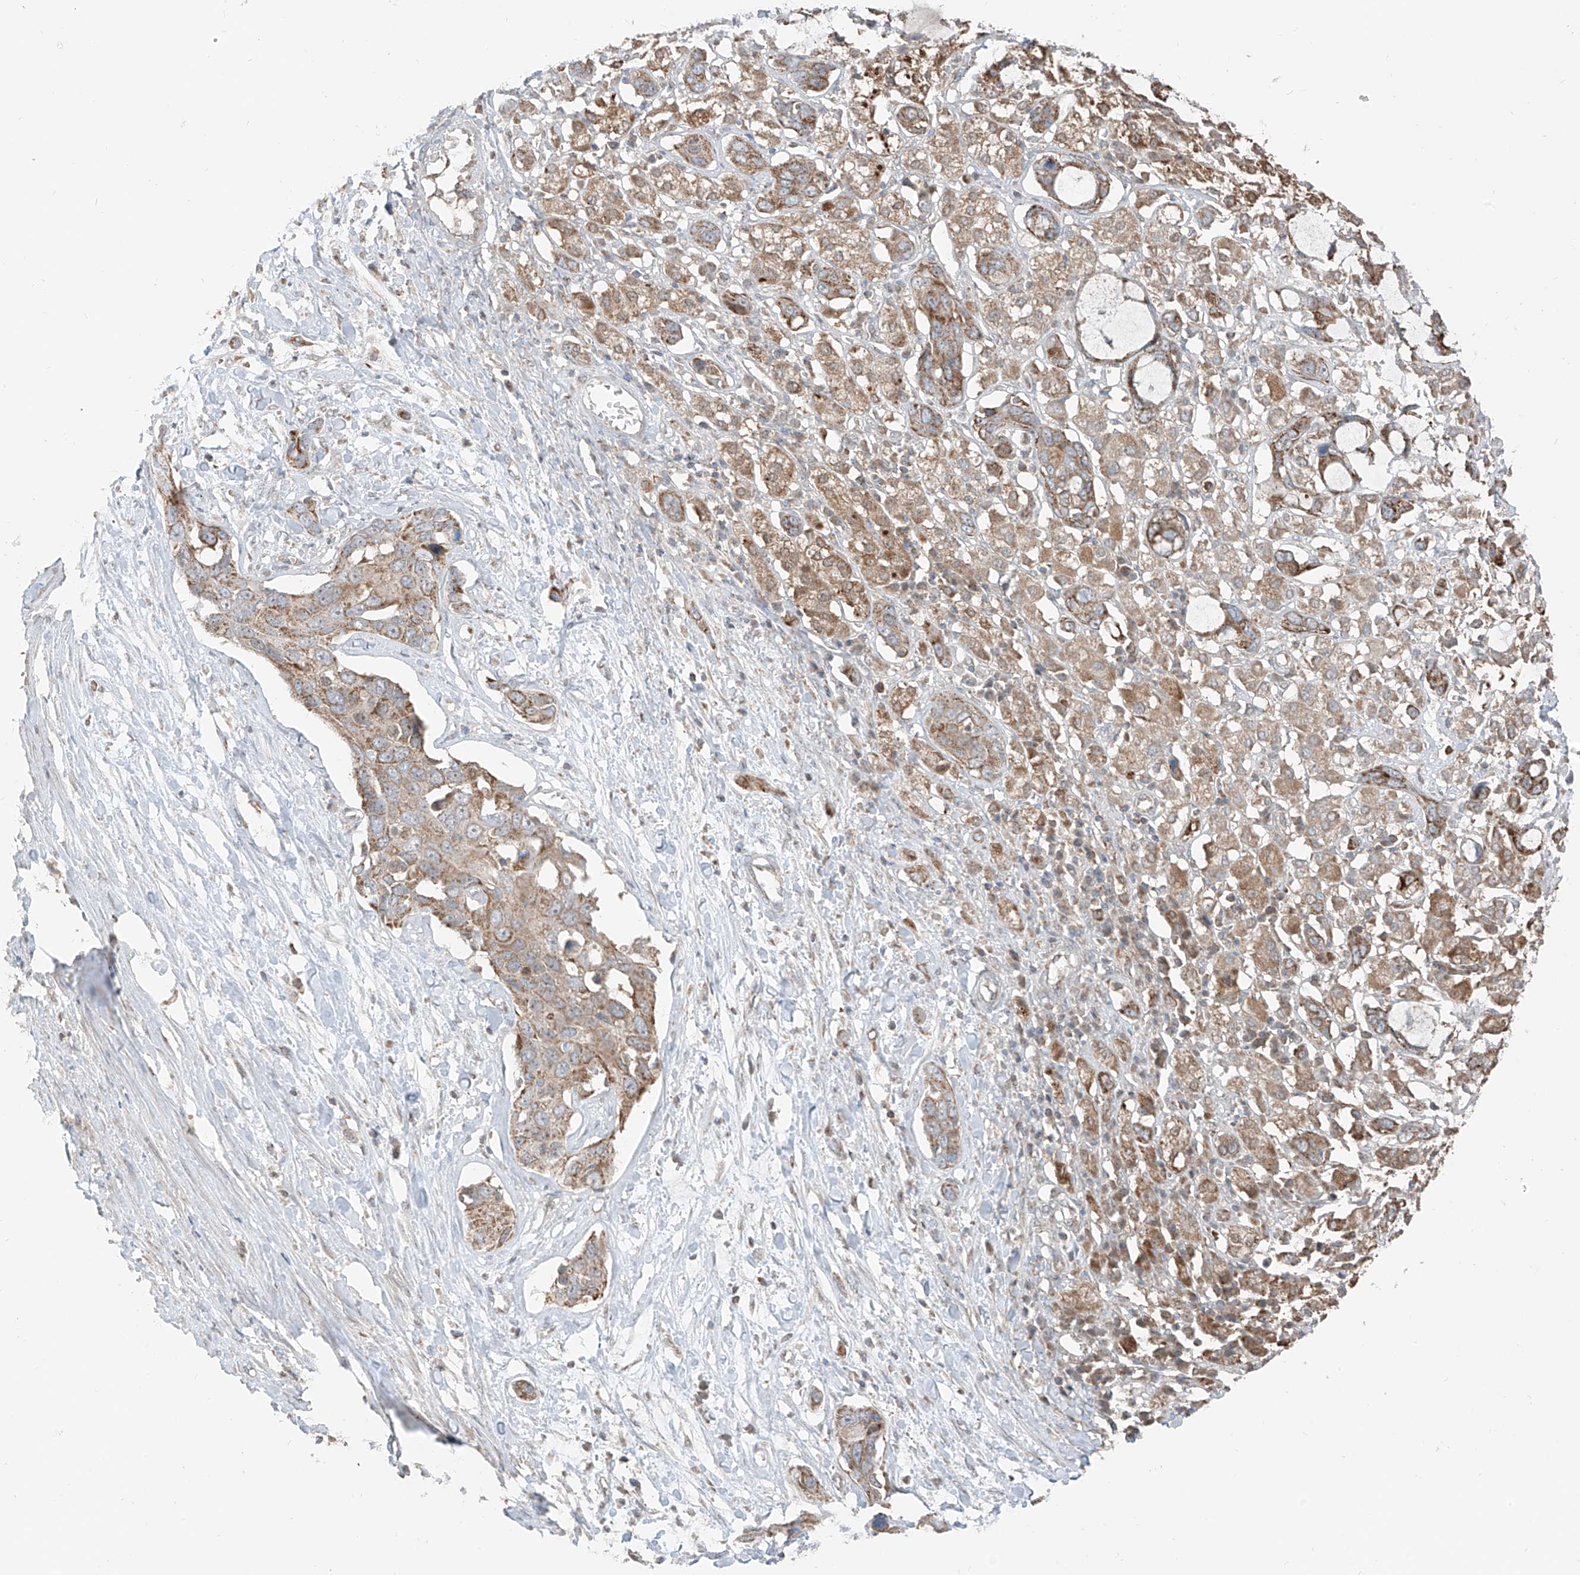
{"staining": {"intensity": "moderate", "quantity": ">75%", "location": "cytoplasmic/membranous"}, "tissue": "pancreatic cancer", "cell_type": "Tumor cells", "image_type": "cancer", "snomed": [{"axis": "morphology", "description": "Adenocarcinoma, NOS"}, {"axis": "topography", "description": "Pancreas"}], "caption": "A micrograph of pancreatic adenocarcinoma stained for a protein demonstrates moderate cytoplasmic/membranous brown staining in tumor cells.", "gene": "ETHE1", "patient": {"sex": "female", "age": 60}}